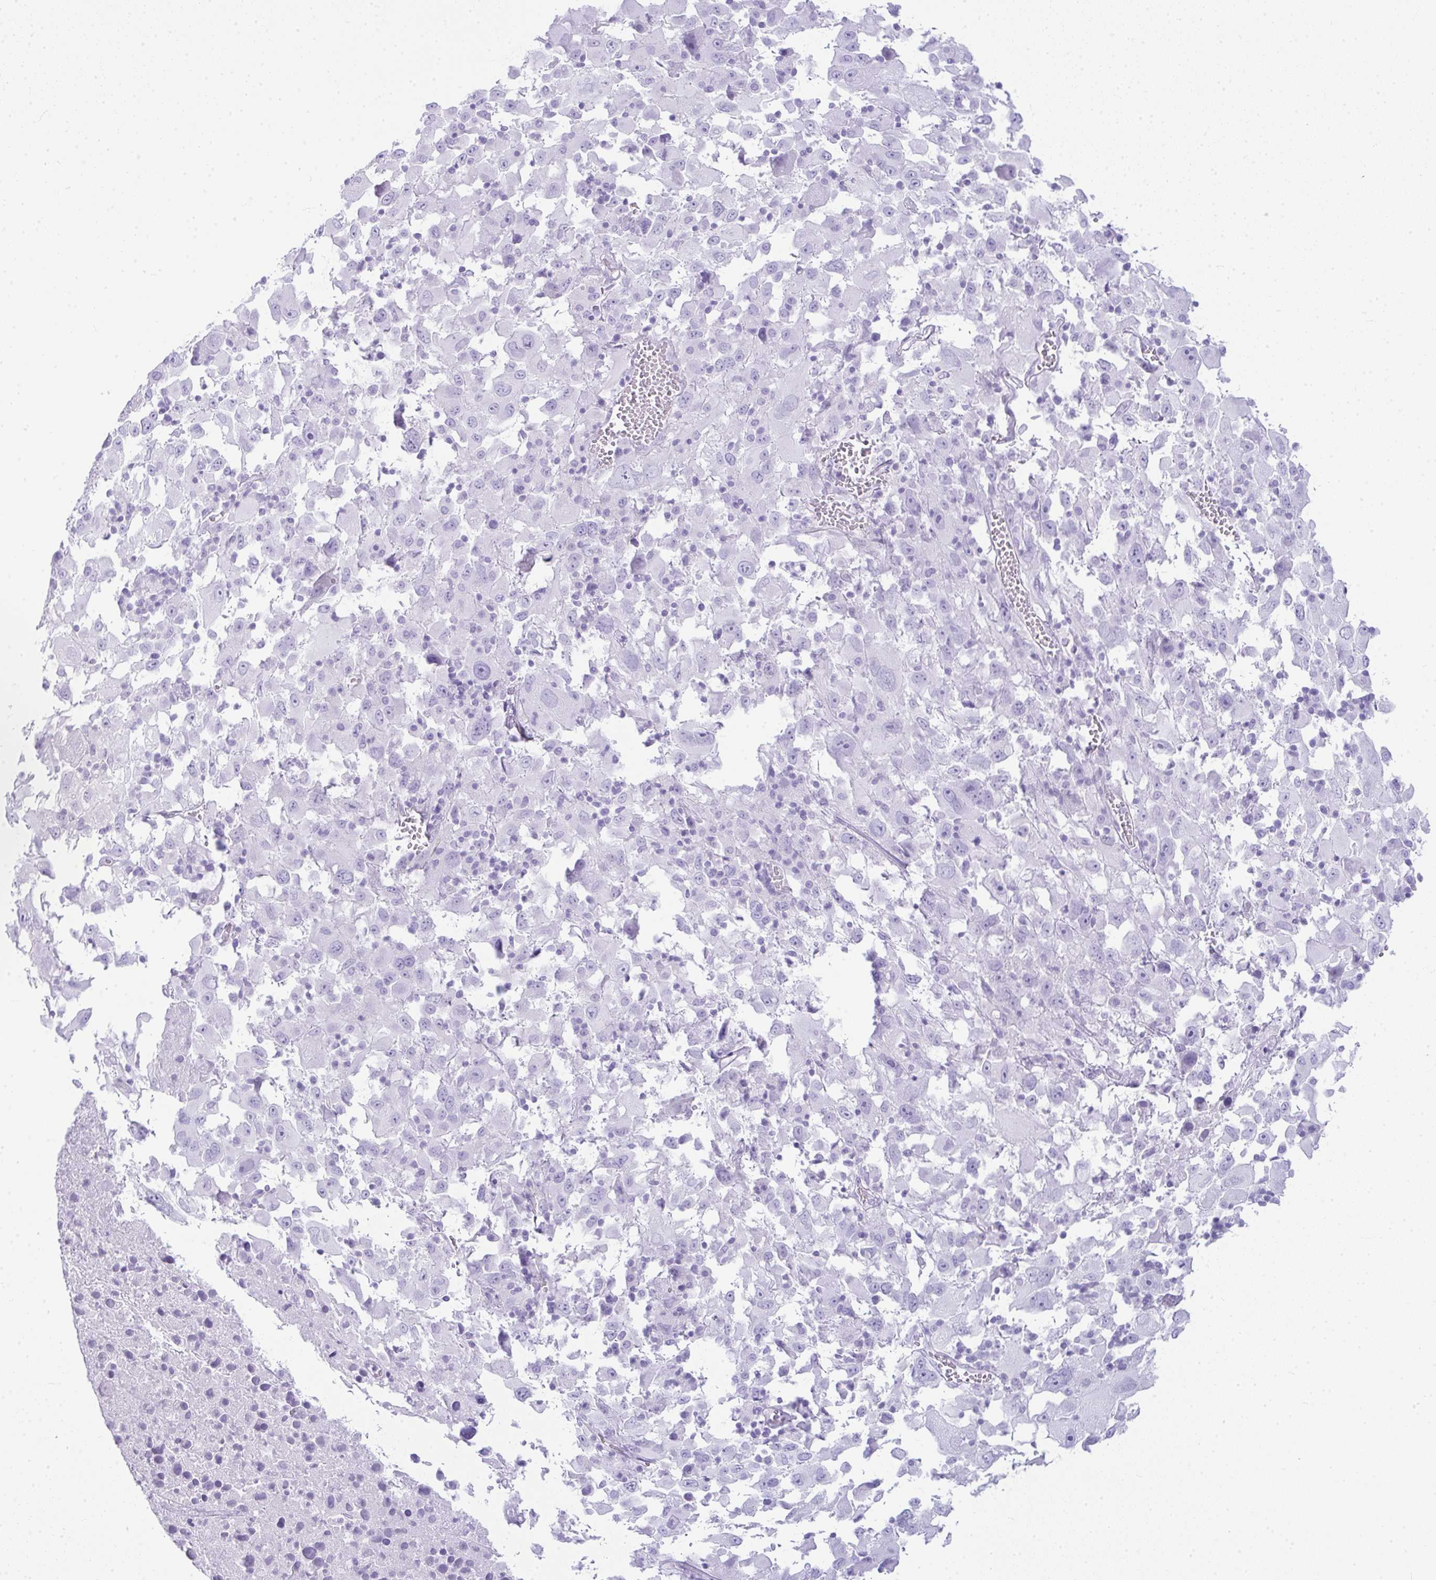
{"staining": {"intensity": "negative", "quantity": "none", "location": "none"}, "tissue": "melanoma", "cell_type": "Tumor cells", "image_type": "cancer", "snomed": [{"axis": "morphology", "description": "Malignant melanoma, Metastatic site"}, {"axis": "topography", "description": "Soft tissue"}], "caption": "This micrograph is of malignant melanoma (metastatic site) stained with immunohistochemistry to label a protein in brown with the nuclei are counter-stained blue. There is no expression in tumor cells.", "gene": "RASL10A", "patient": {"sex": "male", "age": 50}}